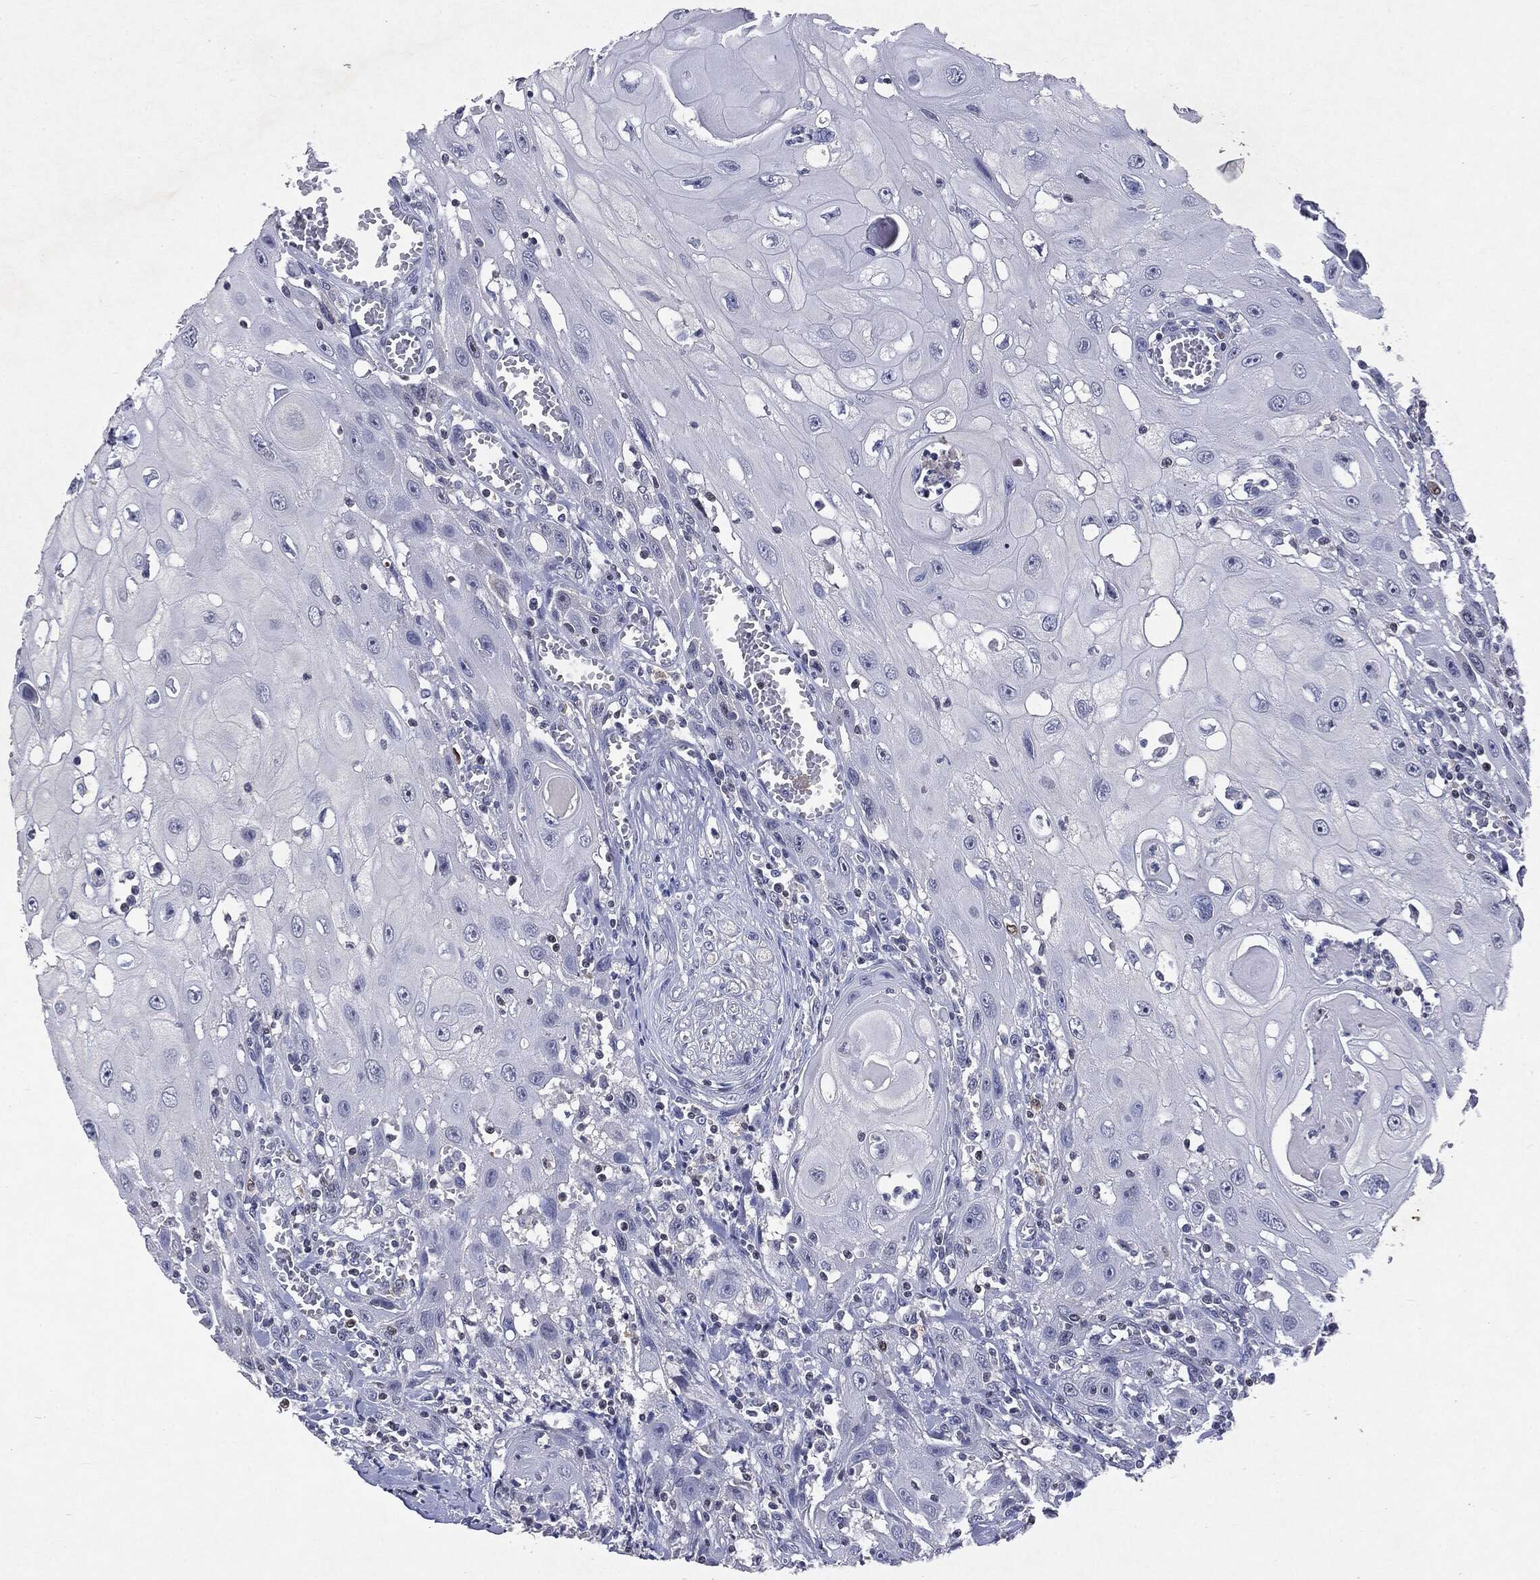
{"staining": {"intensity": "negative", "quantity": "none", "location": "none"}, "tissue": "head and neck cancer", "cell_type": "Tumor cells", "image_type": "cancer", "snomed": [{"axis": "morphology", "description": "Normal tissue, NOS"}, {"axis": "morphology", "description": "Squamous cell carcinoma, NOS"}, {"axis": "topography", "description": "Oral tissue"}, {"axis": "topography", "description": "Head-Neck"}], "caption": "Protein analysis of squamous cell carcinoma (head and neck) reveals no significant expression in tumor cells. The staining is performed using DAB brown chromogen with nuclei counter-stained in using hematoxylin.", "gene": "KIF2C", "patient": {"sex": "male", "age": 71}}